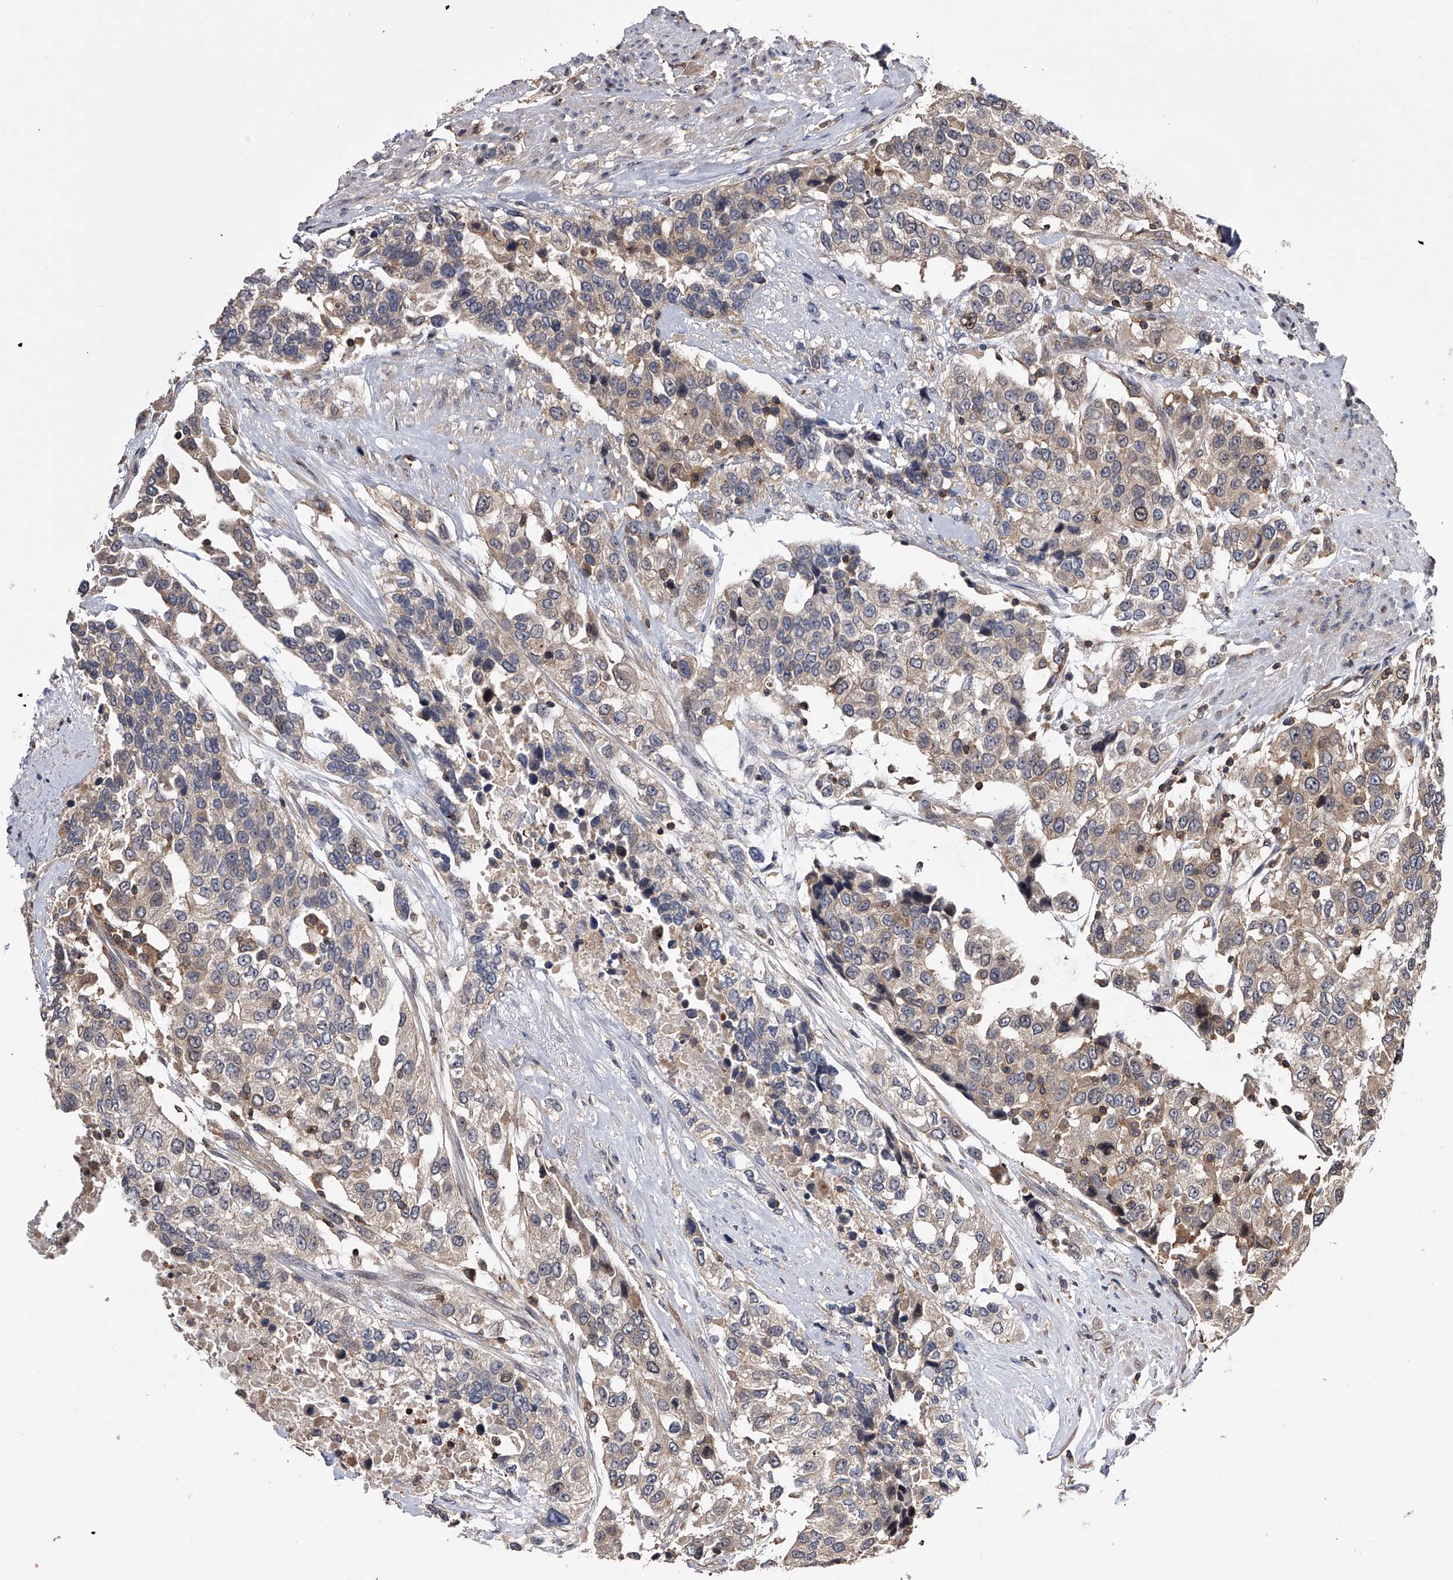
{"staining": {"intensity": "weak", "quantity": "25%-75%", "location": "cytoplasmic/membranous"}, "tissue": "urothelial cancer", "cell_type": "Tumor cells", "image_type": "cancer", "snomed": [{"axis": "morphology", "description": "Urothelial carcinoma, High grade"}, {"axis": "topography", "description": "Urinary bladder"}], "caption": "Approximately 25%-75% of tumor cells in human high-grade urothelial carcinoma display weak cytoplasmic/membranous protein expression as visualized by brown immunohistochemical staining.", "gene": "PAN3", "patient": {"sex": "female", "age": 80}}